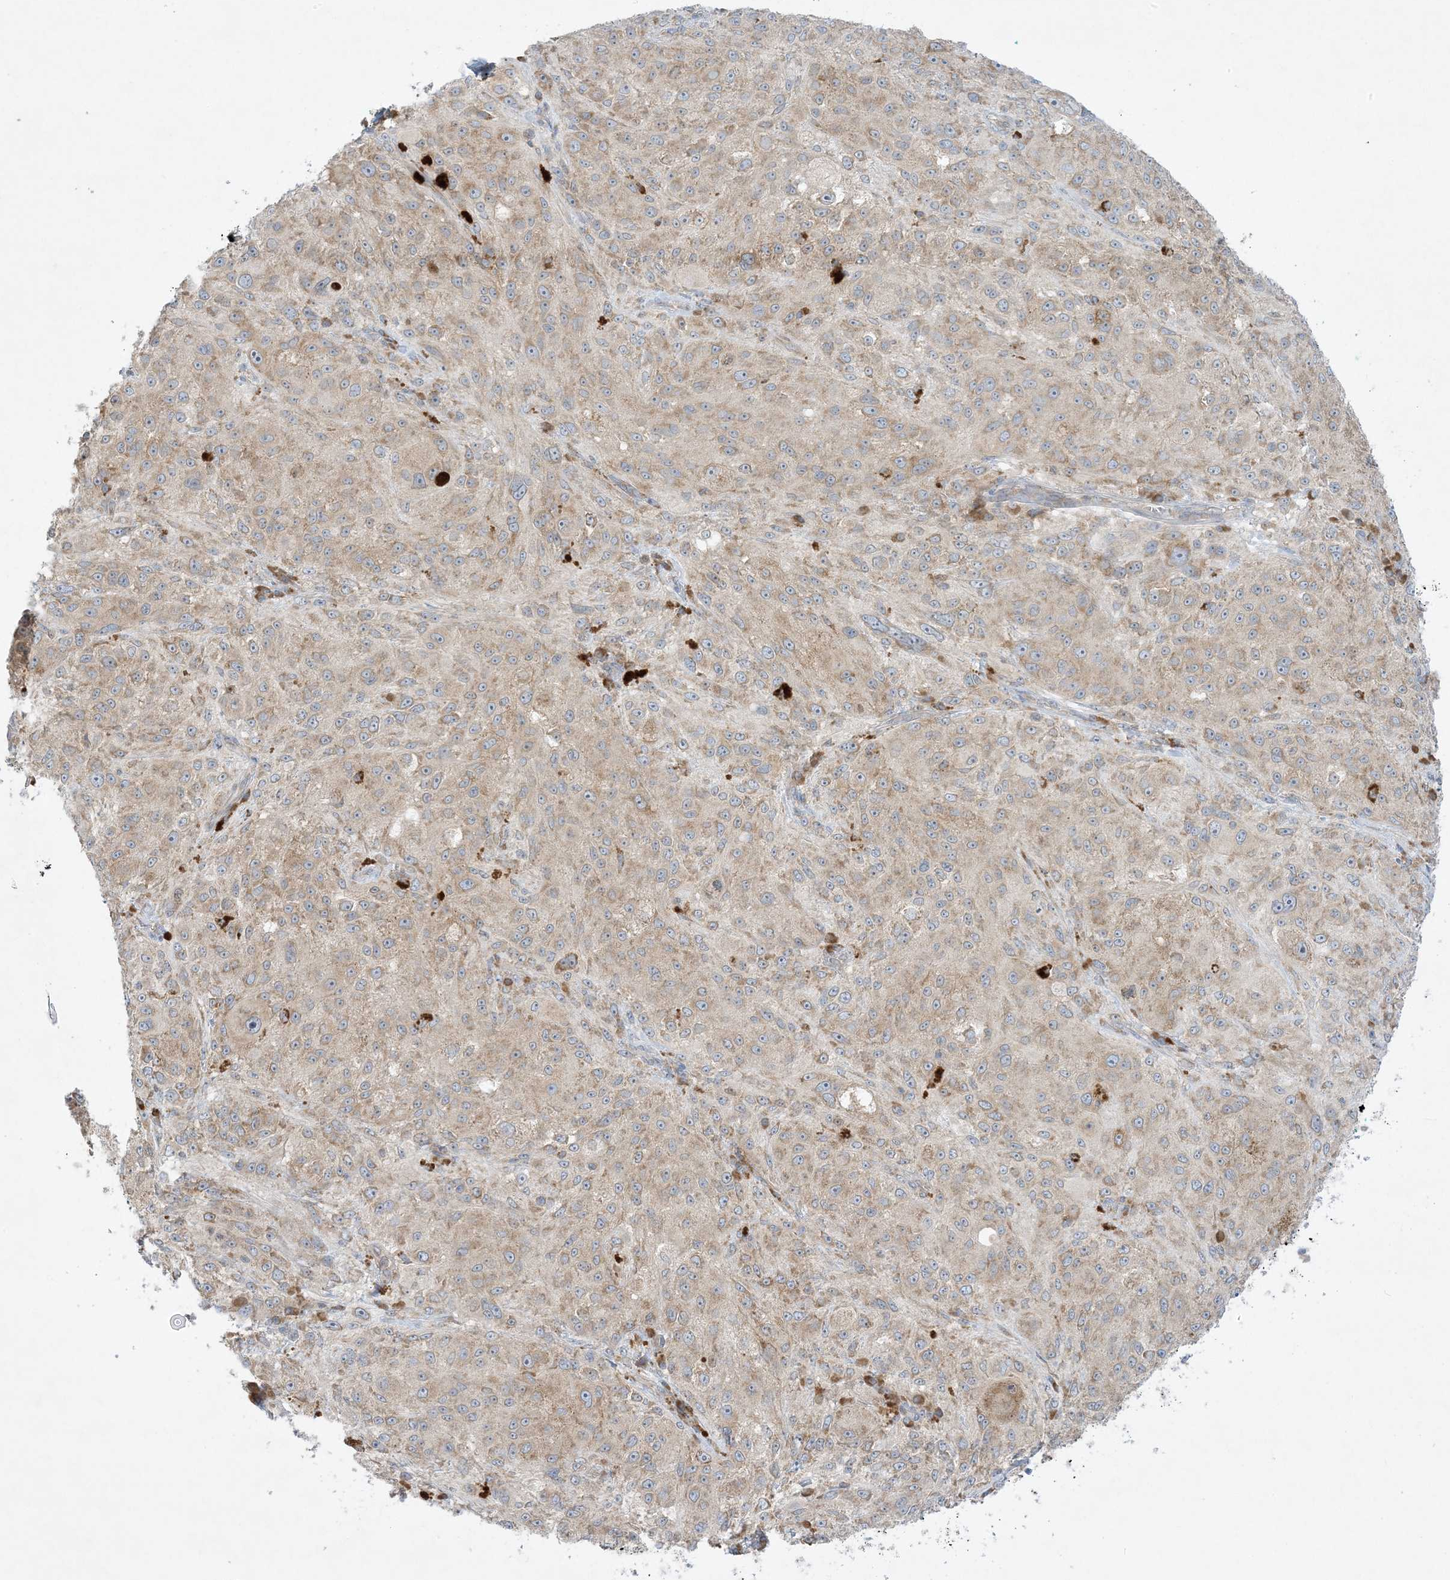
{"staining": {"intensity": "weak", "quantity": ">75%", "location": "cytoplasmic/membranous"}, "tissue": "melanoma", "cell_type": "Tumor cells", "image_type": "cancer", "snomed": [{"axis": "morphology", "description": "Necrosis, NOS"}, {"axis": "morphology", "description": "Malignant melanoma, NOS"}, {"axis": "topography", "description": "Skin"}], "caption": "This is an image of immunohistochemistry (IHC) staining of malignant melanoma, which shows weak positivity in the cytoplasmic/membranous of tumor cells.", "gene": "RPP40", "patient": {"sex": "female", "age": 87}}